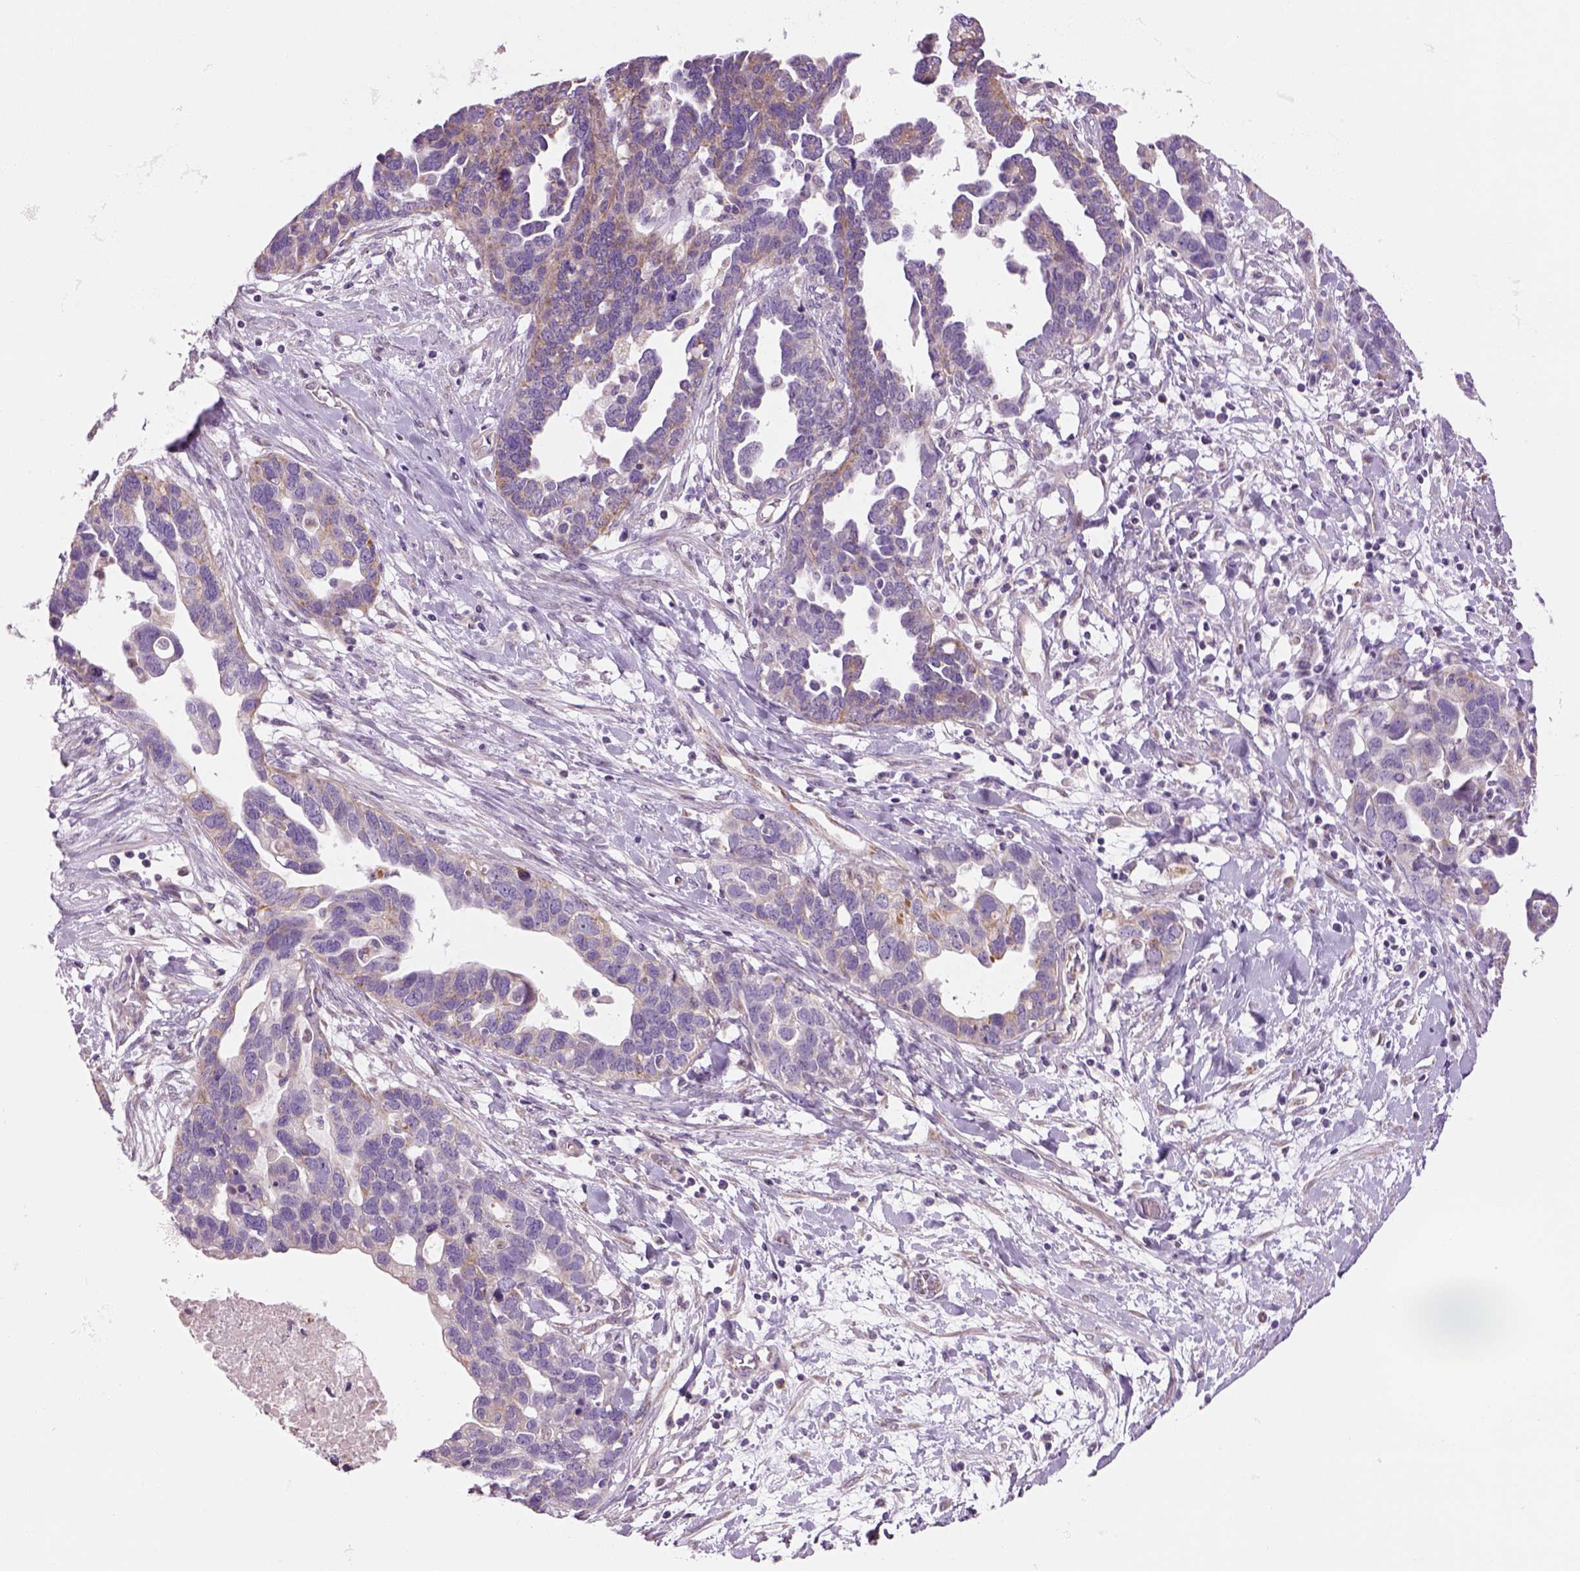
{"staining": {"intensity": "weak", "quantity": "<25%", "location": "cytoplasmic/membranous"}, "tissue": "ovarian cancer", "cell_type": "Tumor cells", "image_type": "cancer", "snomed": [{"axis": "morphology", "description": "Cystadenocarcinoma, serous, NOS"}, {"axis": "topography", "description": "Ovary"}], "caption": "Tumor cells are negative for protein expression in human ovarian cancer (serous cystadenocarcinoma). (DAB (3,3'-diaminobenzidine) immunohistochemistry (IHC) with hematoxylin counter stain).", "gene": "IFT52", "patient": {"sex": "female", "age": 54}}